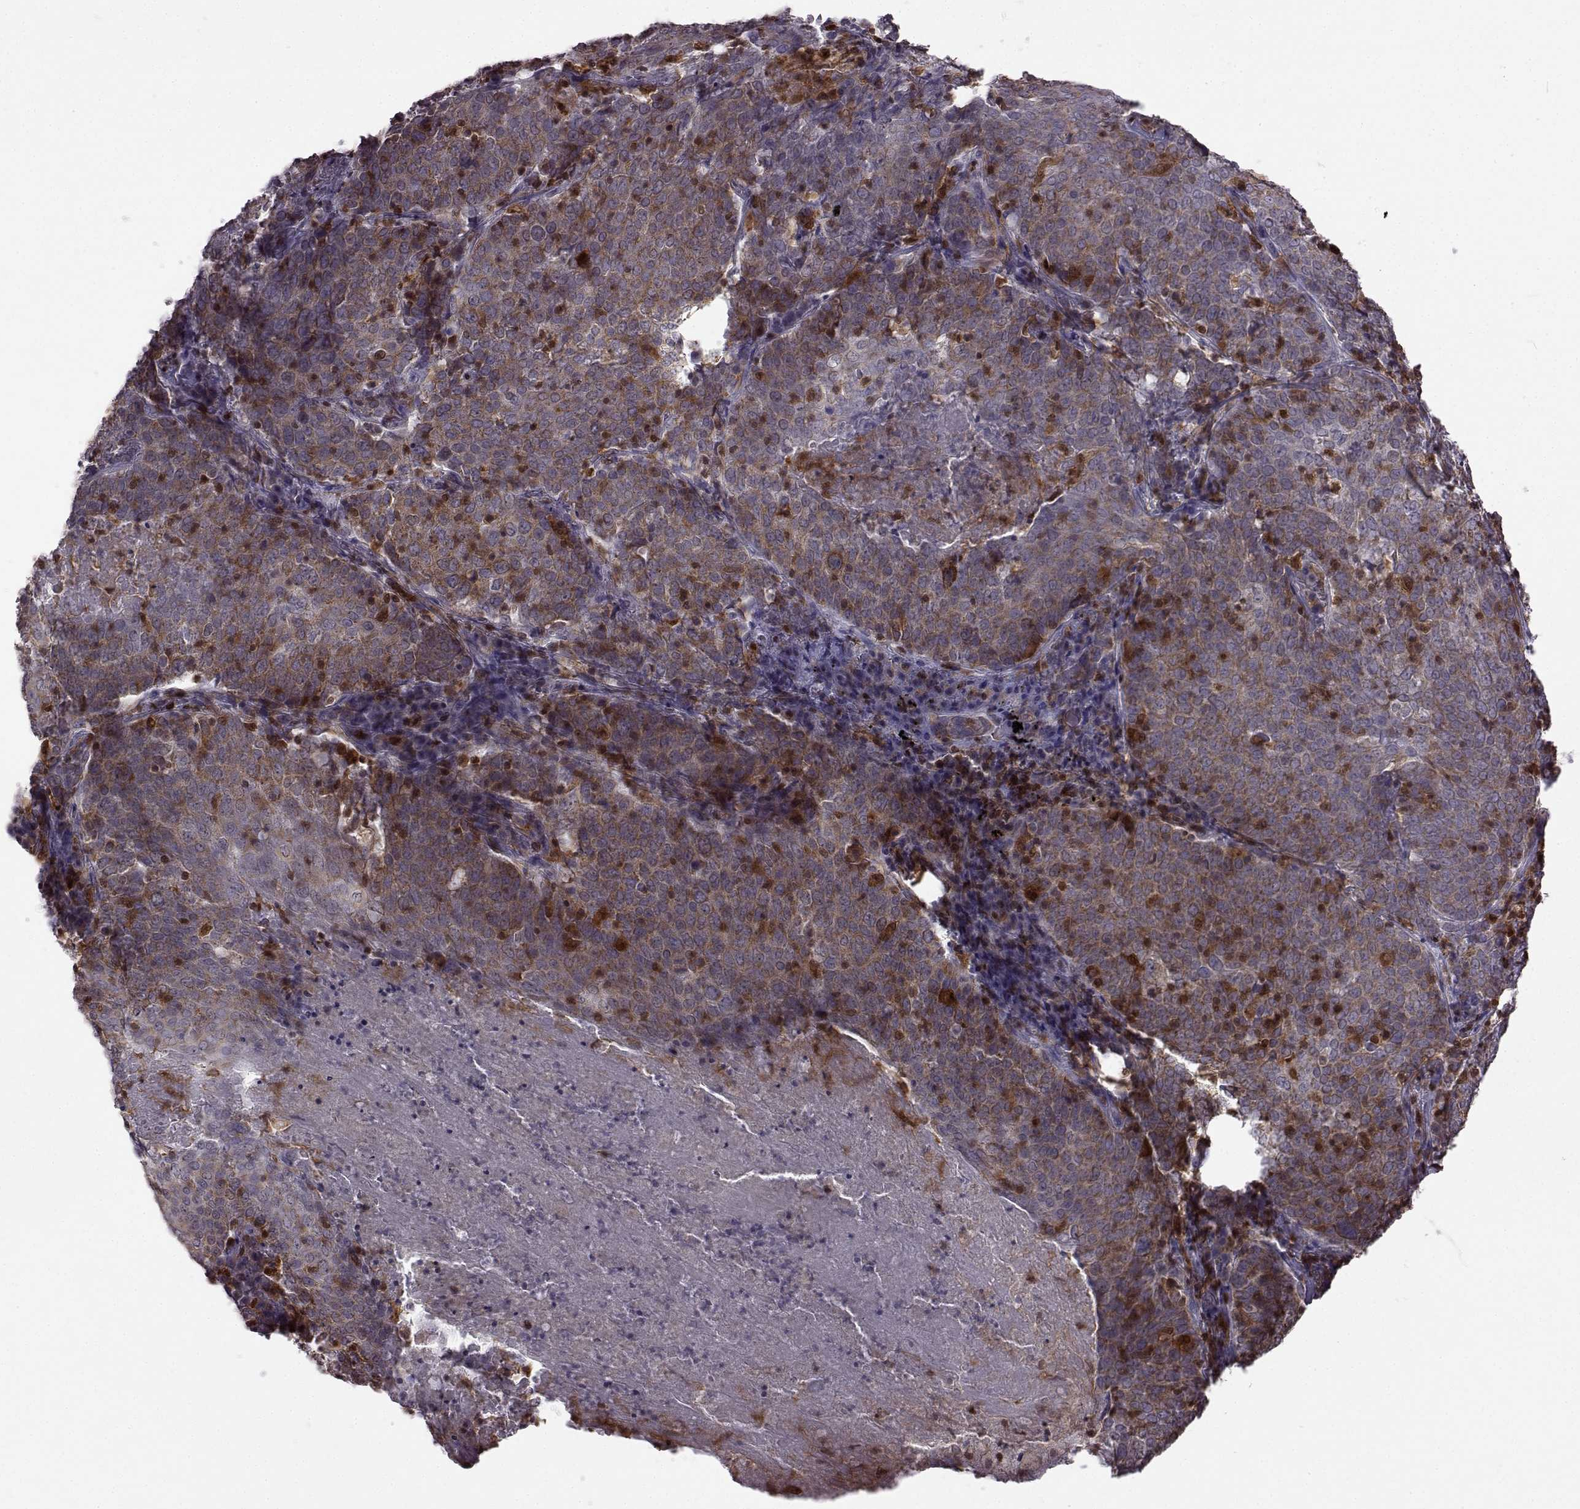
{"staining": {"intensity": "weak", "quantity": "<25%", "location": "cytoplasmic/membranous"}, "tissue": "lung cancer", "cell_type": "Tumor cells", "image_type": "cancer", "snomed": [{"axis": "morphology", "description": "Squamous cell carcinoma, NOS"}, {"axis": "topography", "description": "Lung"}], "caption": "This histopathology image is of lung squamous cell carcinoma stained with immunohistochemistry (IHC) to label a protein in brown with the nuclei are counter-stained blue. There is no expression in tumor cells.", "gene": "DOK2", "patient": {"sex": "male", "age": 82}}